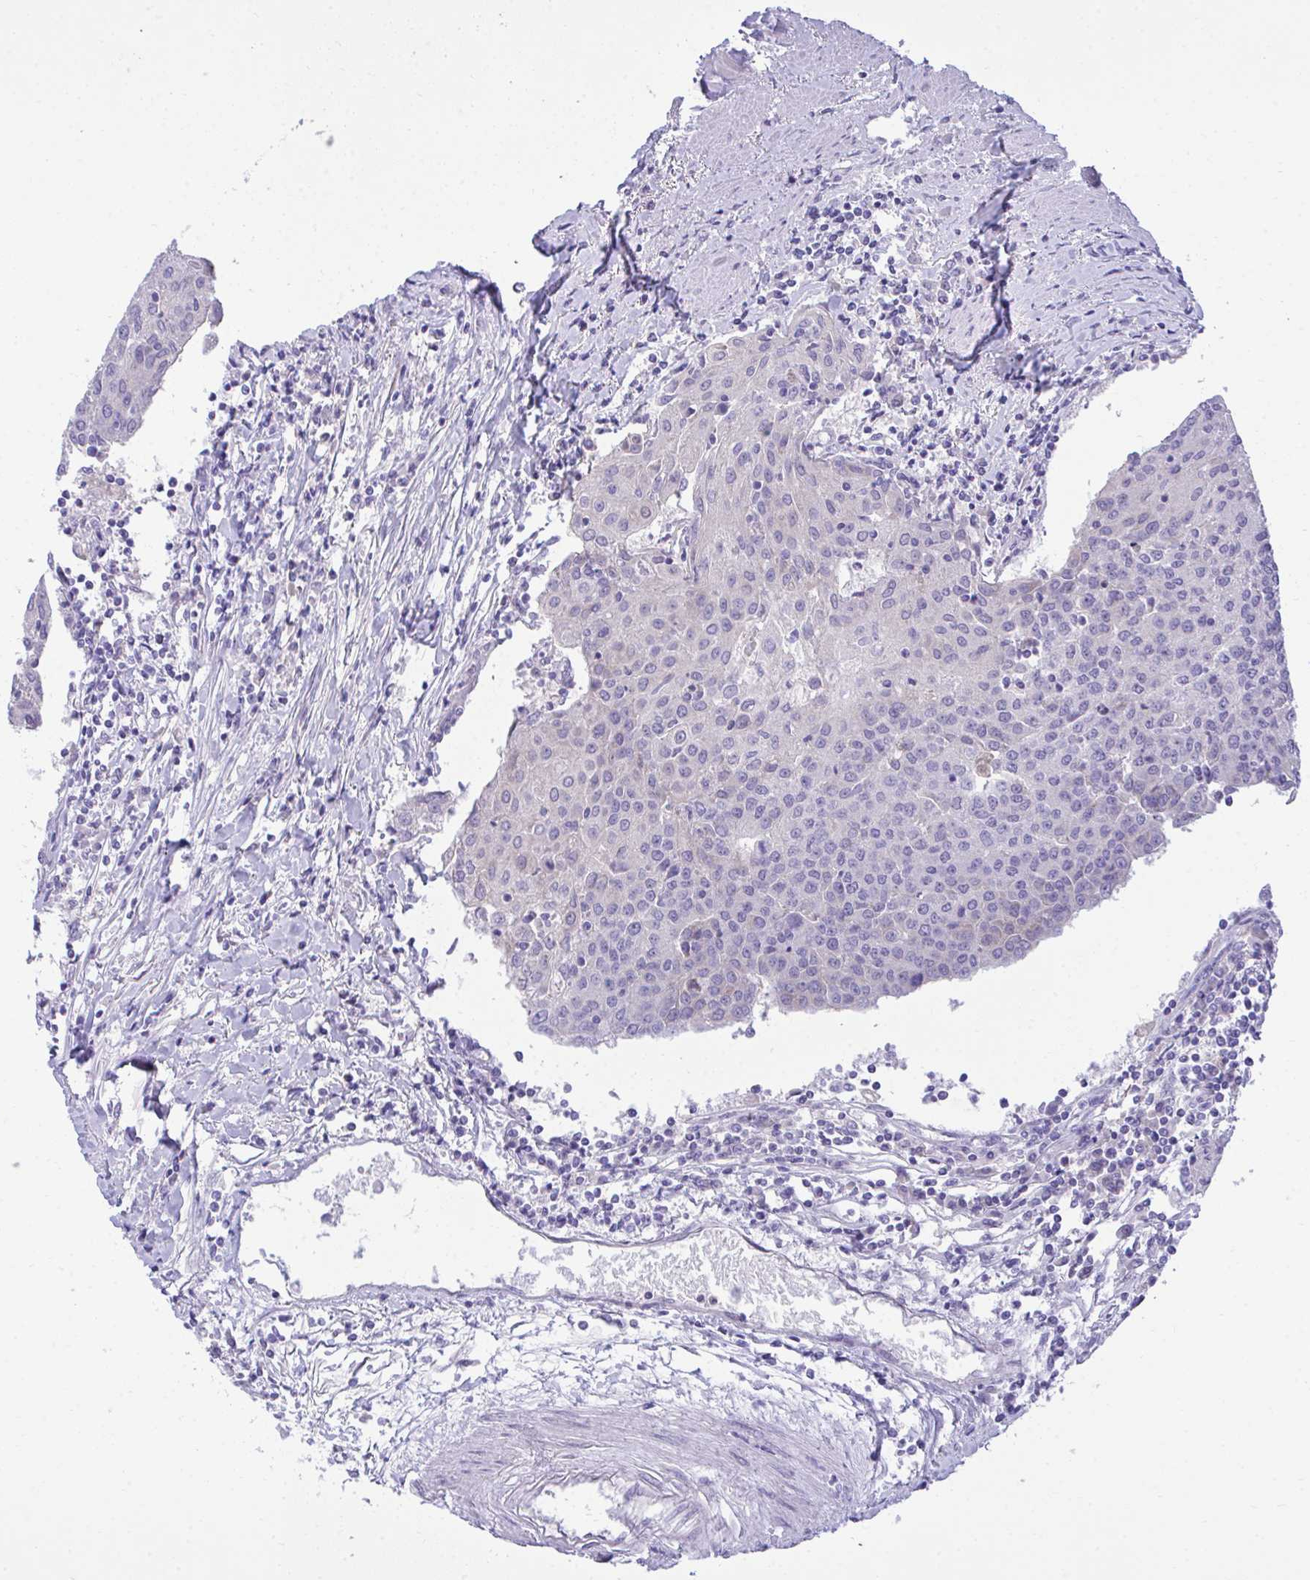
{"staining": {"intensity": "negative", "quantity": "none", "location": "none"}, "tissue": "urothelial cancer", "cell_type": "Tumor cells", "image_type": "cancer", "snomed": [{"axis": "morphology", "description": "Urothelial carcinoma, High grade"}, {"axis": "topography", "description": "Urinary bladder"}], "caption": "Tumor cells show no significant protein staining in urothelial carcinoma (high-grade).", "gene": "TMCO5A", "patient": {"sex": "female", "age": 85}}